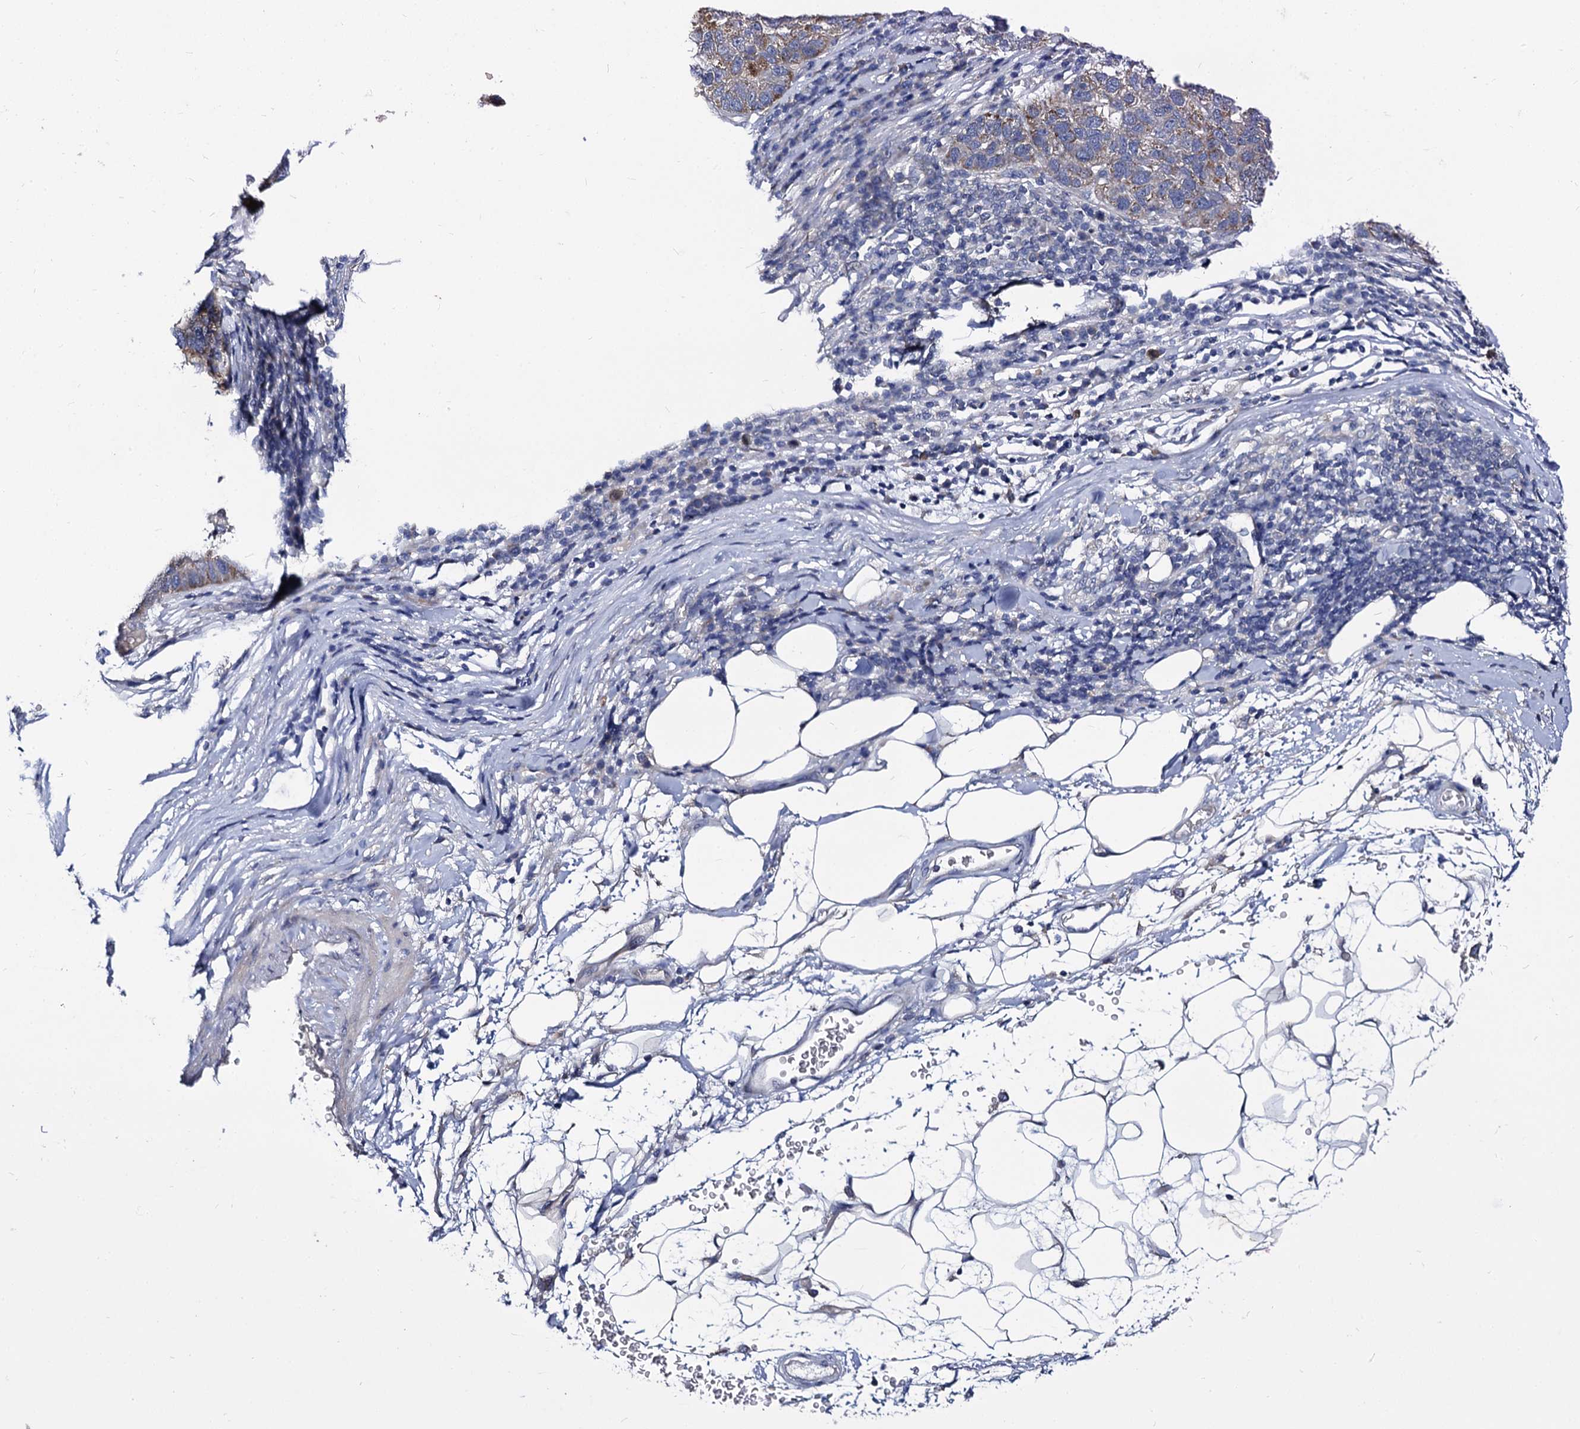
{"staining": {"intensity": "moderate", "quantity": "<25%", "location": "cytoplasmic/membranous"}, "tissue": "pancreatic cancer", "cell_type": "Tumor cells", "image_type": "cancer", "snomed": [{"axis": "morphology", "description": "Adenocarcinoma, NOS"}, {"axis": "topography", "description": "Pancreas"}], "caption": "Moderate cytoplasmic/membranous staining for a protein is identified in about <25% of tumor cells of adenocarcinoma (pancreatic) using IHC.", "gene": "PANX2", "patient": {"sex": "female", "age": 61}}